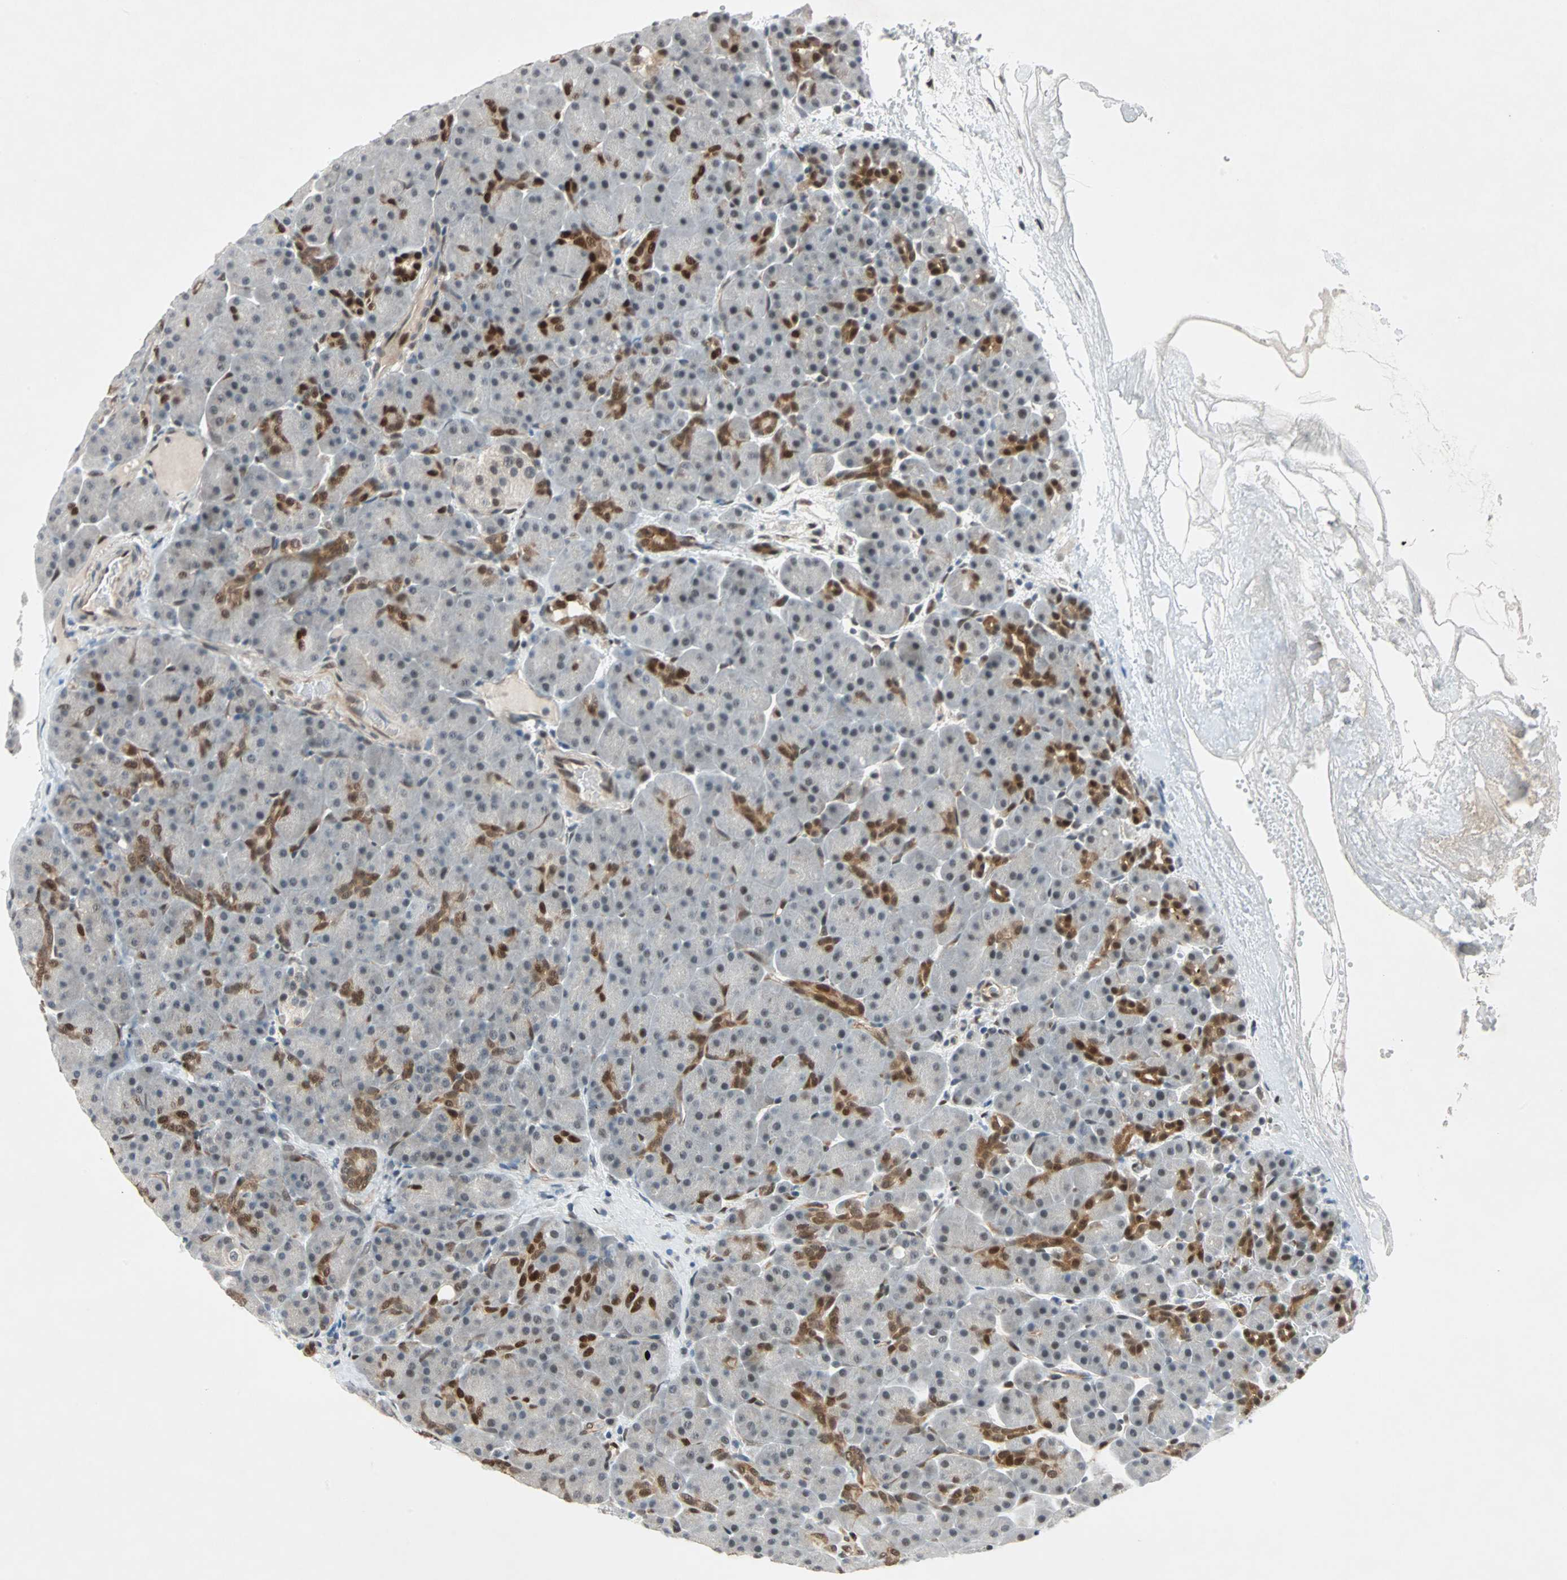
{"staining": {"intensity": "moderate", "quantity": "25%-75%", "location": "cytoplasmic/membranous,nuclear"}, "tissue": "pancreas", "cell_type": "Exocrine glandular cells", "image_type": "normal", "snomed": [{"axis": "morphology", "description": "Normal tissue, NOS"}, {"axis": "topography", "description": "Pancreas"}], "caption": "Human pancreas stained with a protein marker displays moderate staining in exocrine glandular cells.", "gene": "WWTR1", "patient": {"sex": "male", "age": 66}}